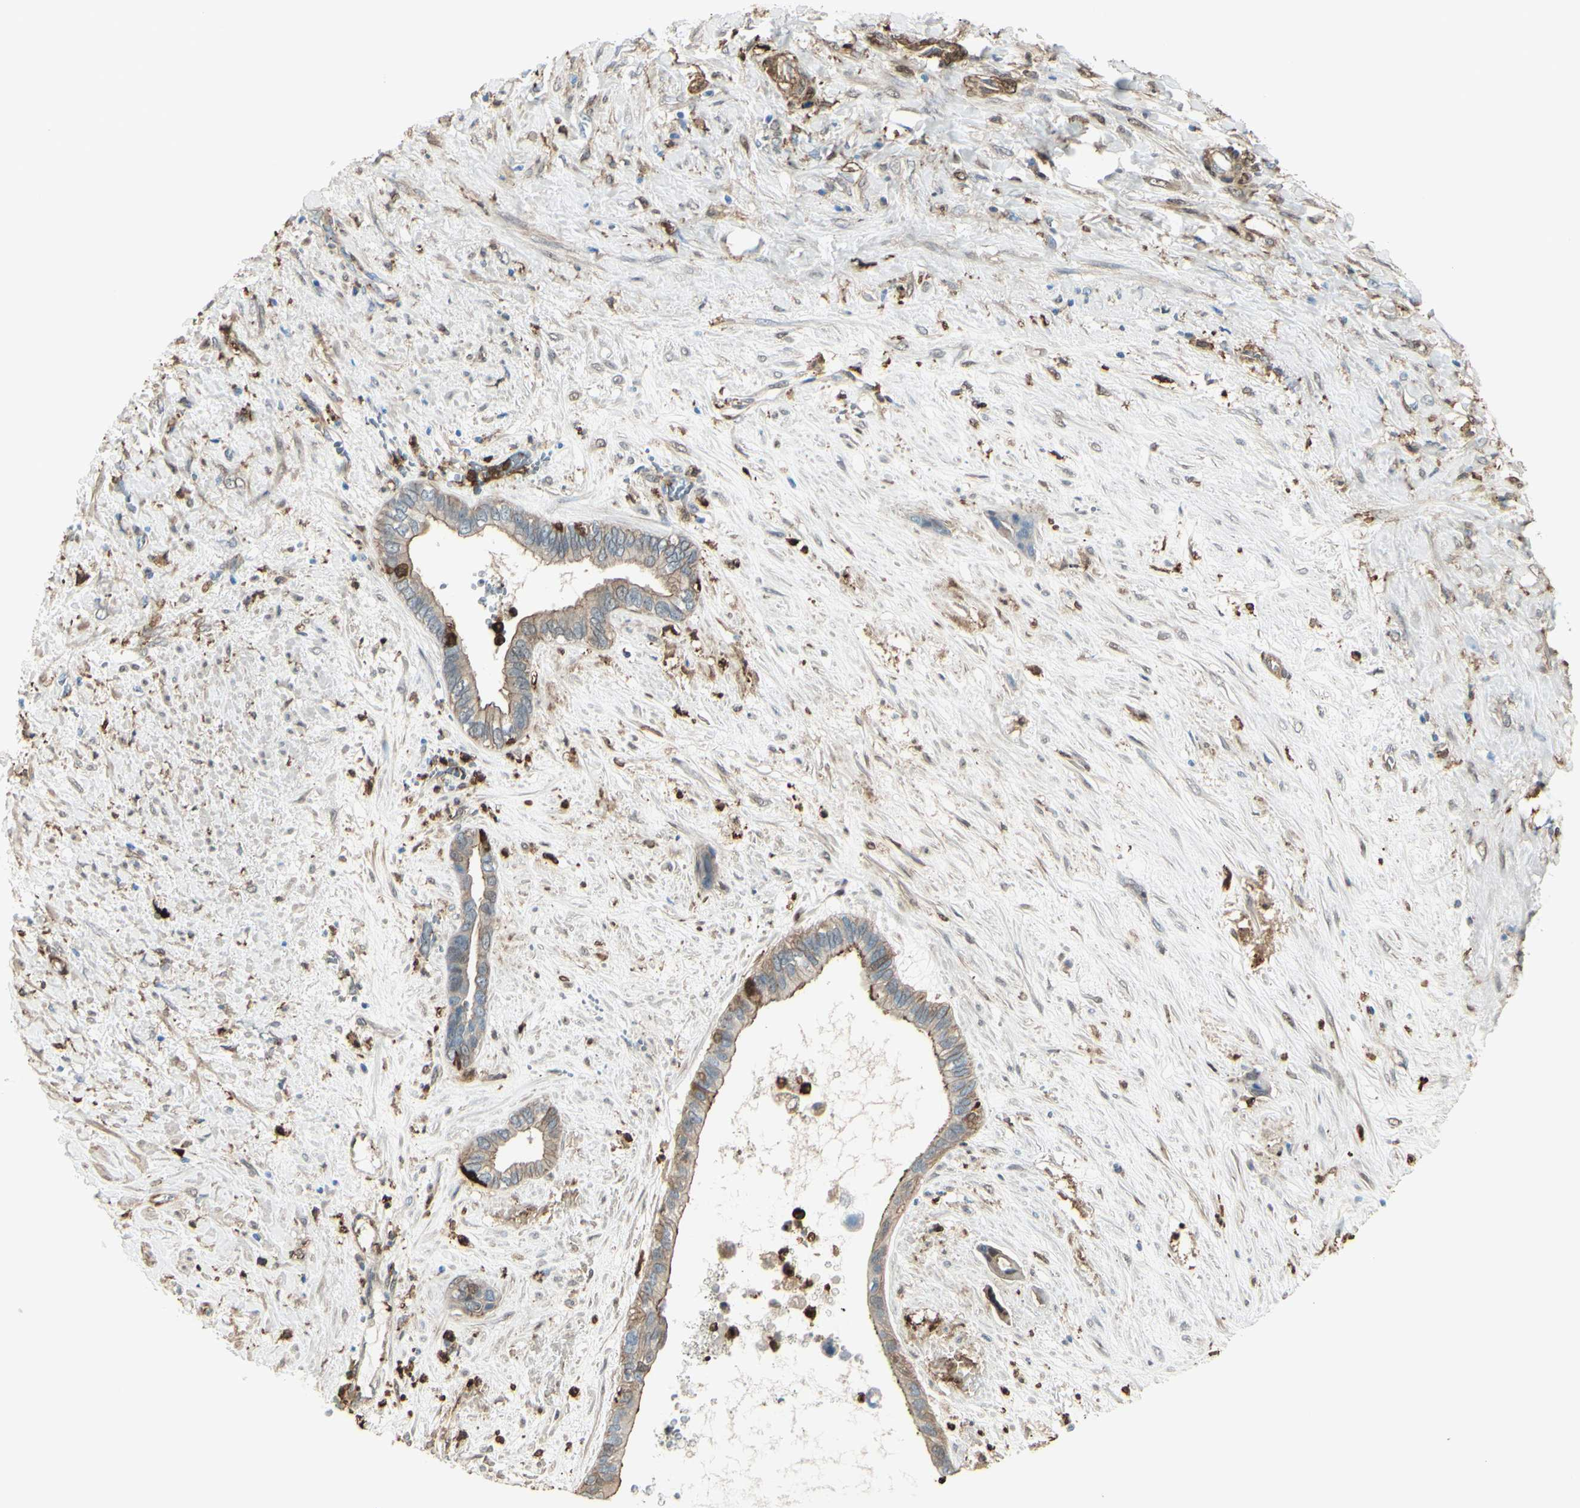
{"staining": {"intensity": "weak", "quantity": ">75%", "location": "cytoplasmic/membranous"}, "tissue": "liver cancer", "cell_type": "Tumor cells", "image_type": "cancer", "snomed": [{"axis": "morphology", "description": "Cholangiocarcinoma"}, {"axis": "topography", "description": "Liver"}], "caption": "This is a photomicrograph of IHC staining of liver cholangiocarcinoma, which shows weak positivity in the cytoplasmic/membranous of tumor cells.", "gene": "GSN", "patient": {"sex": "female", "age": 65}}